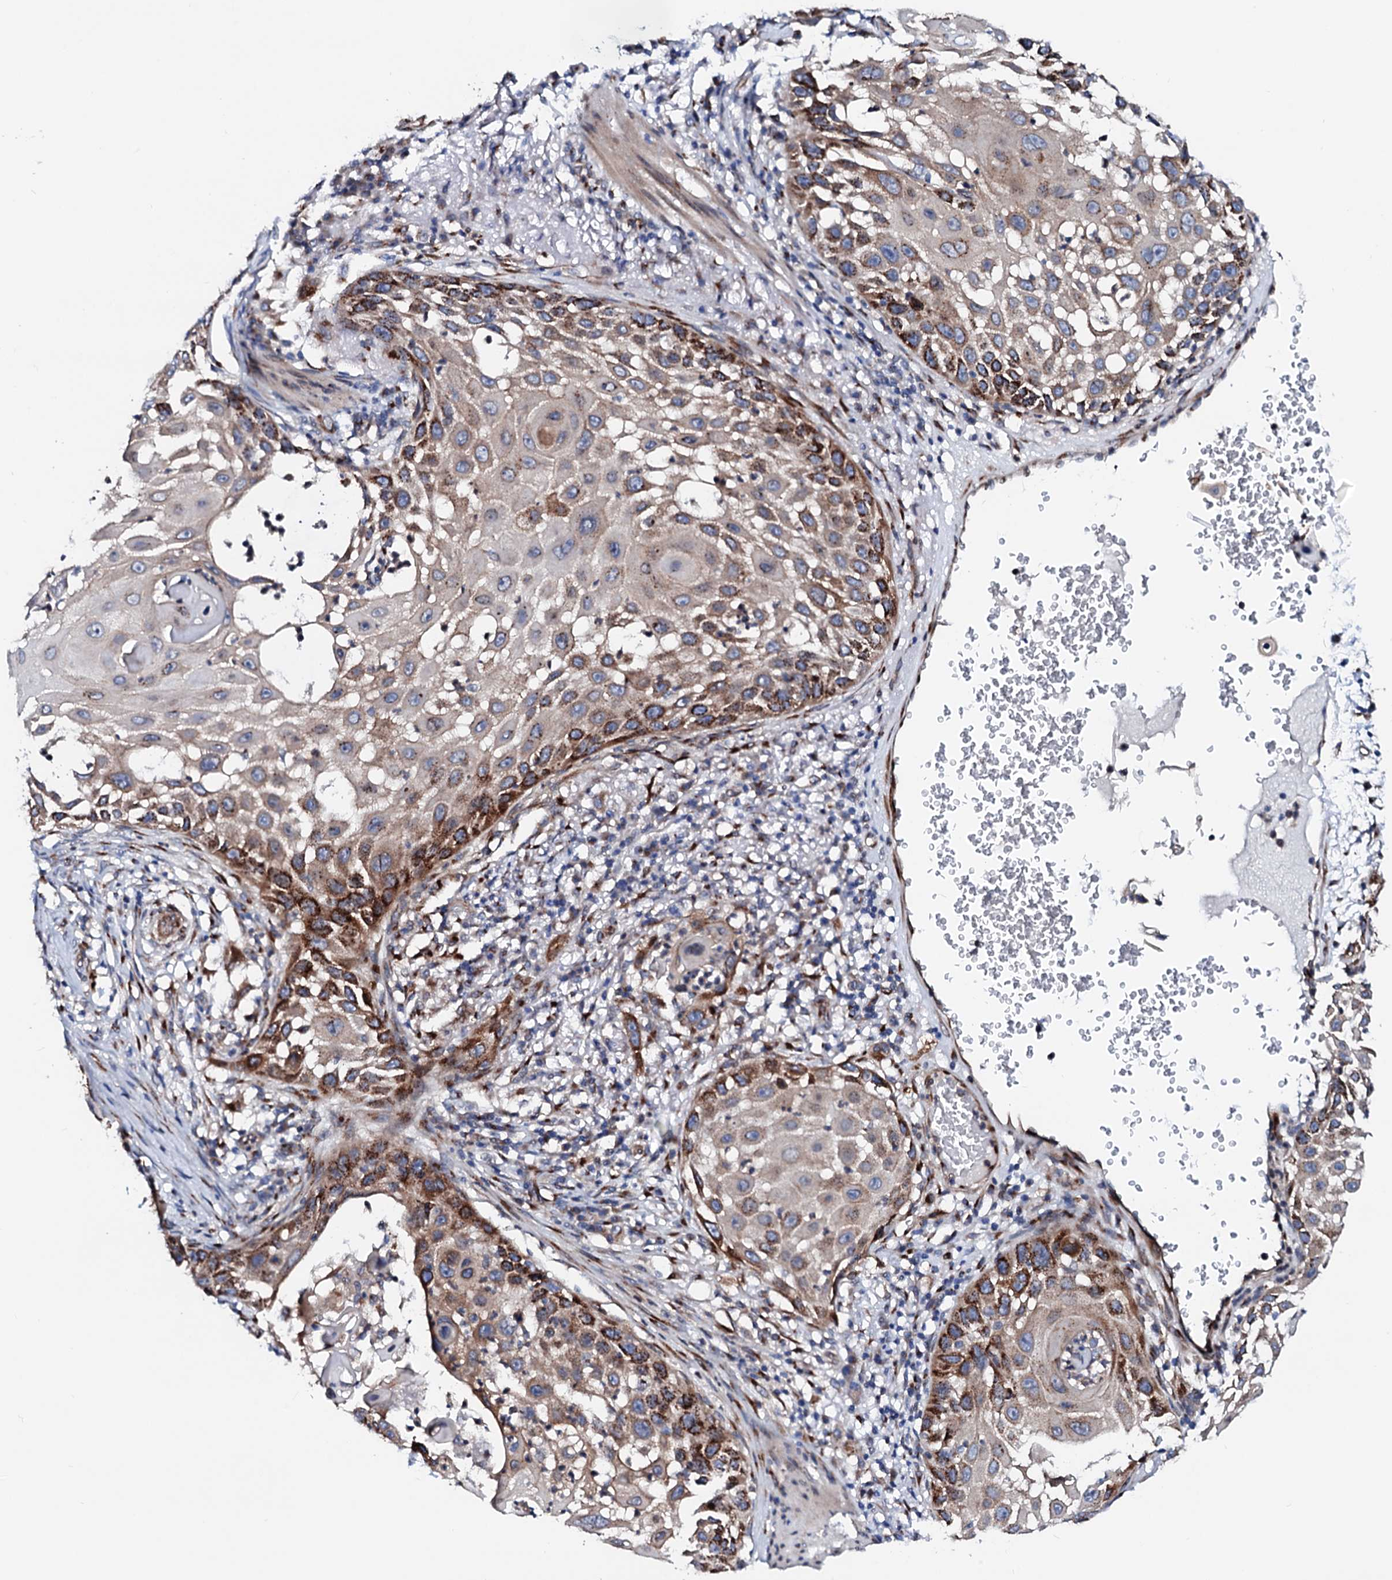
{"staining": {"intensity": "strong", "quantity": ">75%", "location": "cytoplasmic/membranous"}, "tissue": "skin cancer", "cell_type": "Tumor cells", "image_type": "cancer", "snomed": [{"axis": "morphology", "description": "Squamous cell carcinoma, NOS"}, {"axis": "topography", "description": "Skin"}], "caption": "Strong cytoplasmic/membranous expression is identified in about >75% of tumor cells in skin squamous cell carcinoma.", "gene": "TMCO3", "patient": {"sex": "female", "age": 44}}